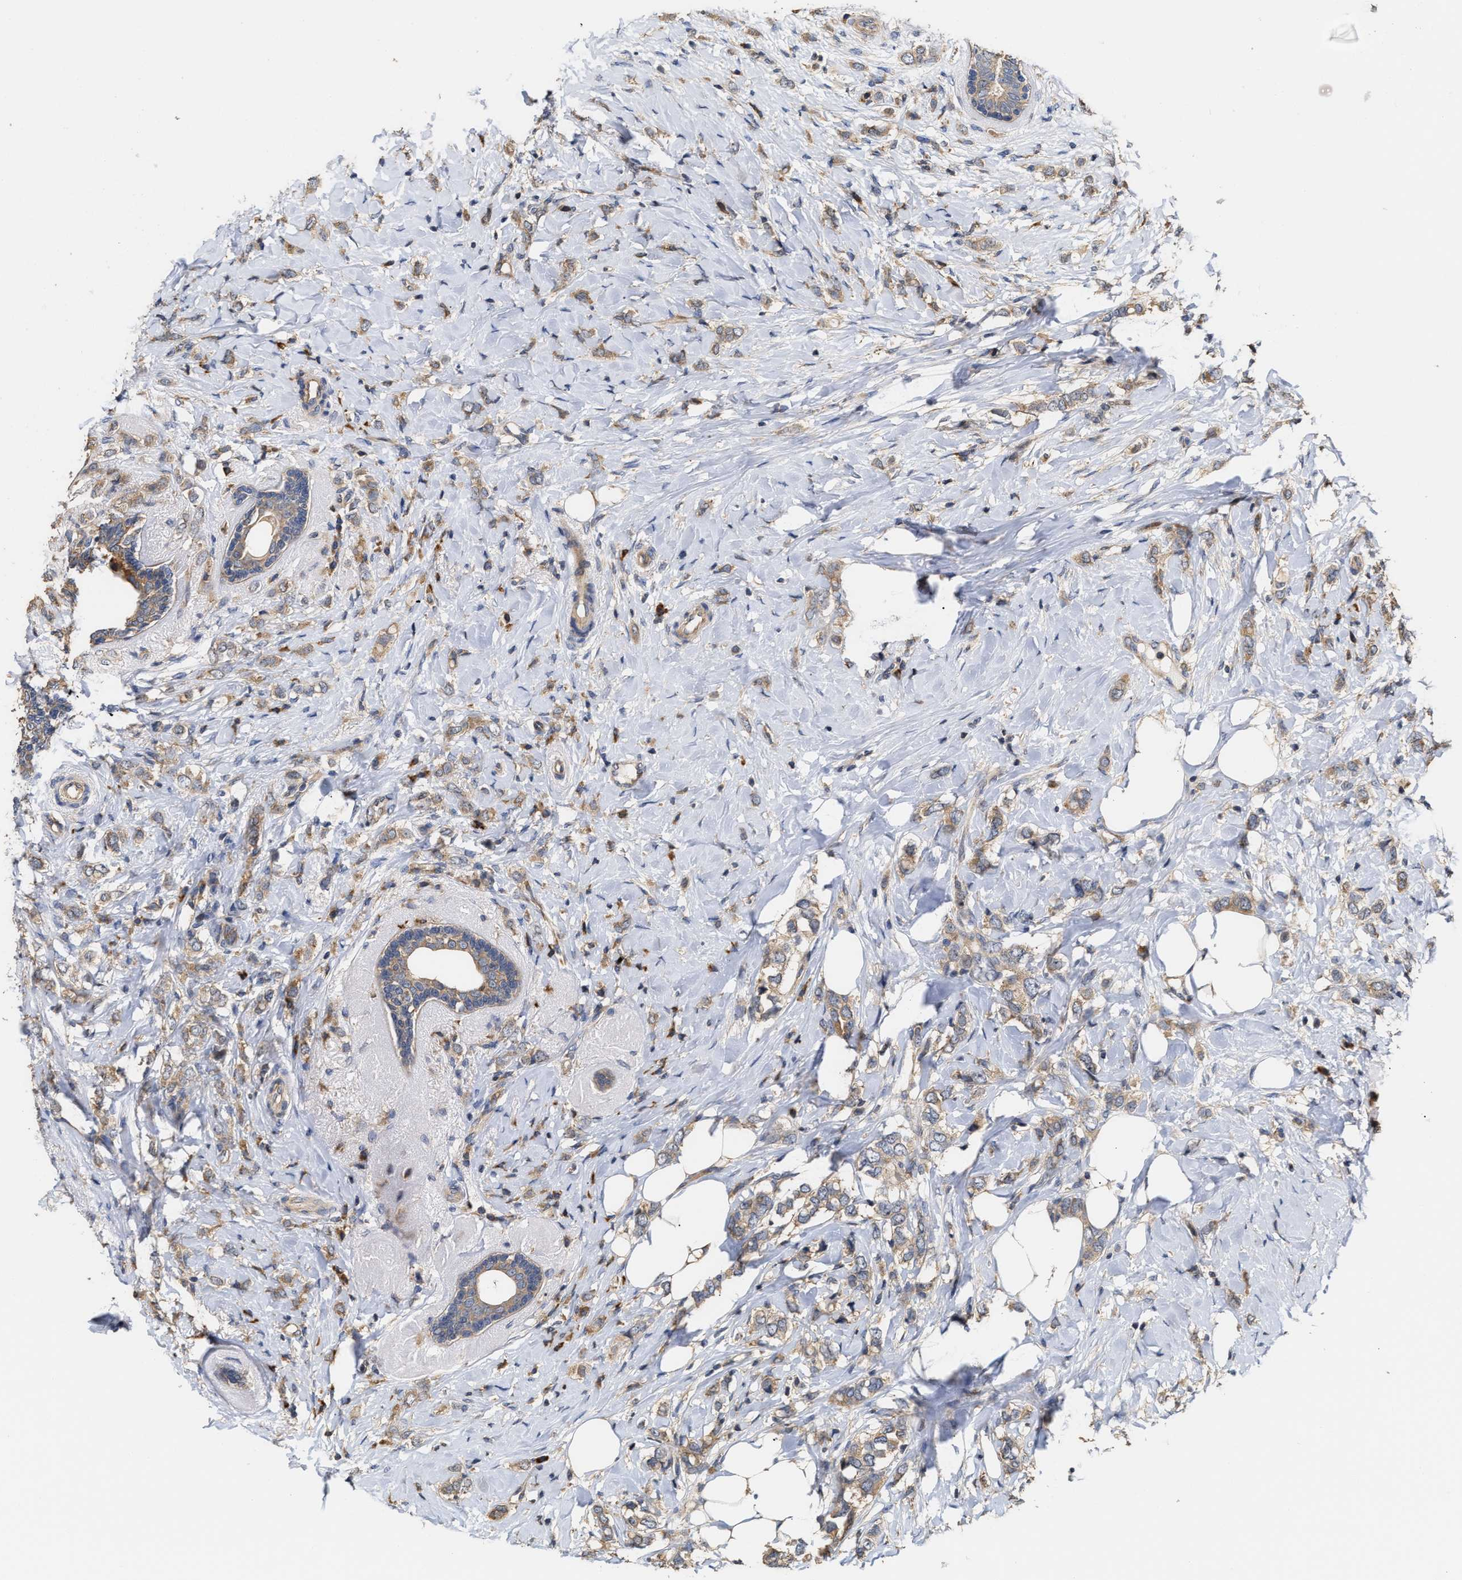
{"staining": {"intensity": "weak", "quantity": ">75%", "location": "cytoplasmic/membranous"}, "tissue": "breast cancer", "cell_type": "Tumor cells", "image_type": "cancer", "snomed": [{"axis": "morphology", "description": "Normal tissue, NOS"}, {"axis": "morphology", "description": "Lobular carcinoma"}, {"axis": "topography", "description": "Breast"}], "caption": "A brown stain labels weak cytoplasmic/membranous staining of a protein in human lobular carcinoma (breast) tumor cells.", "gene": "CLIP2", "patient": {"sex": "female", "age": 47}}